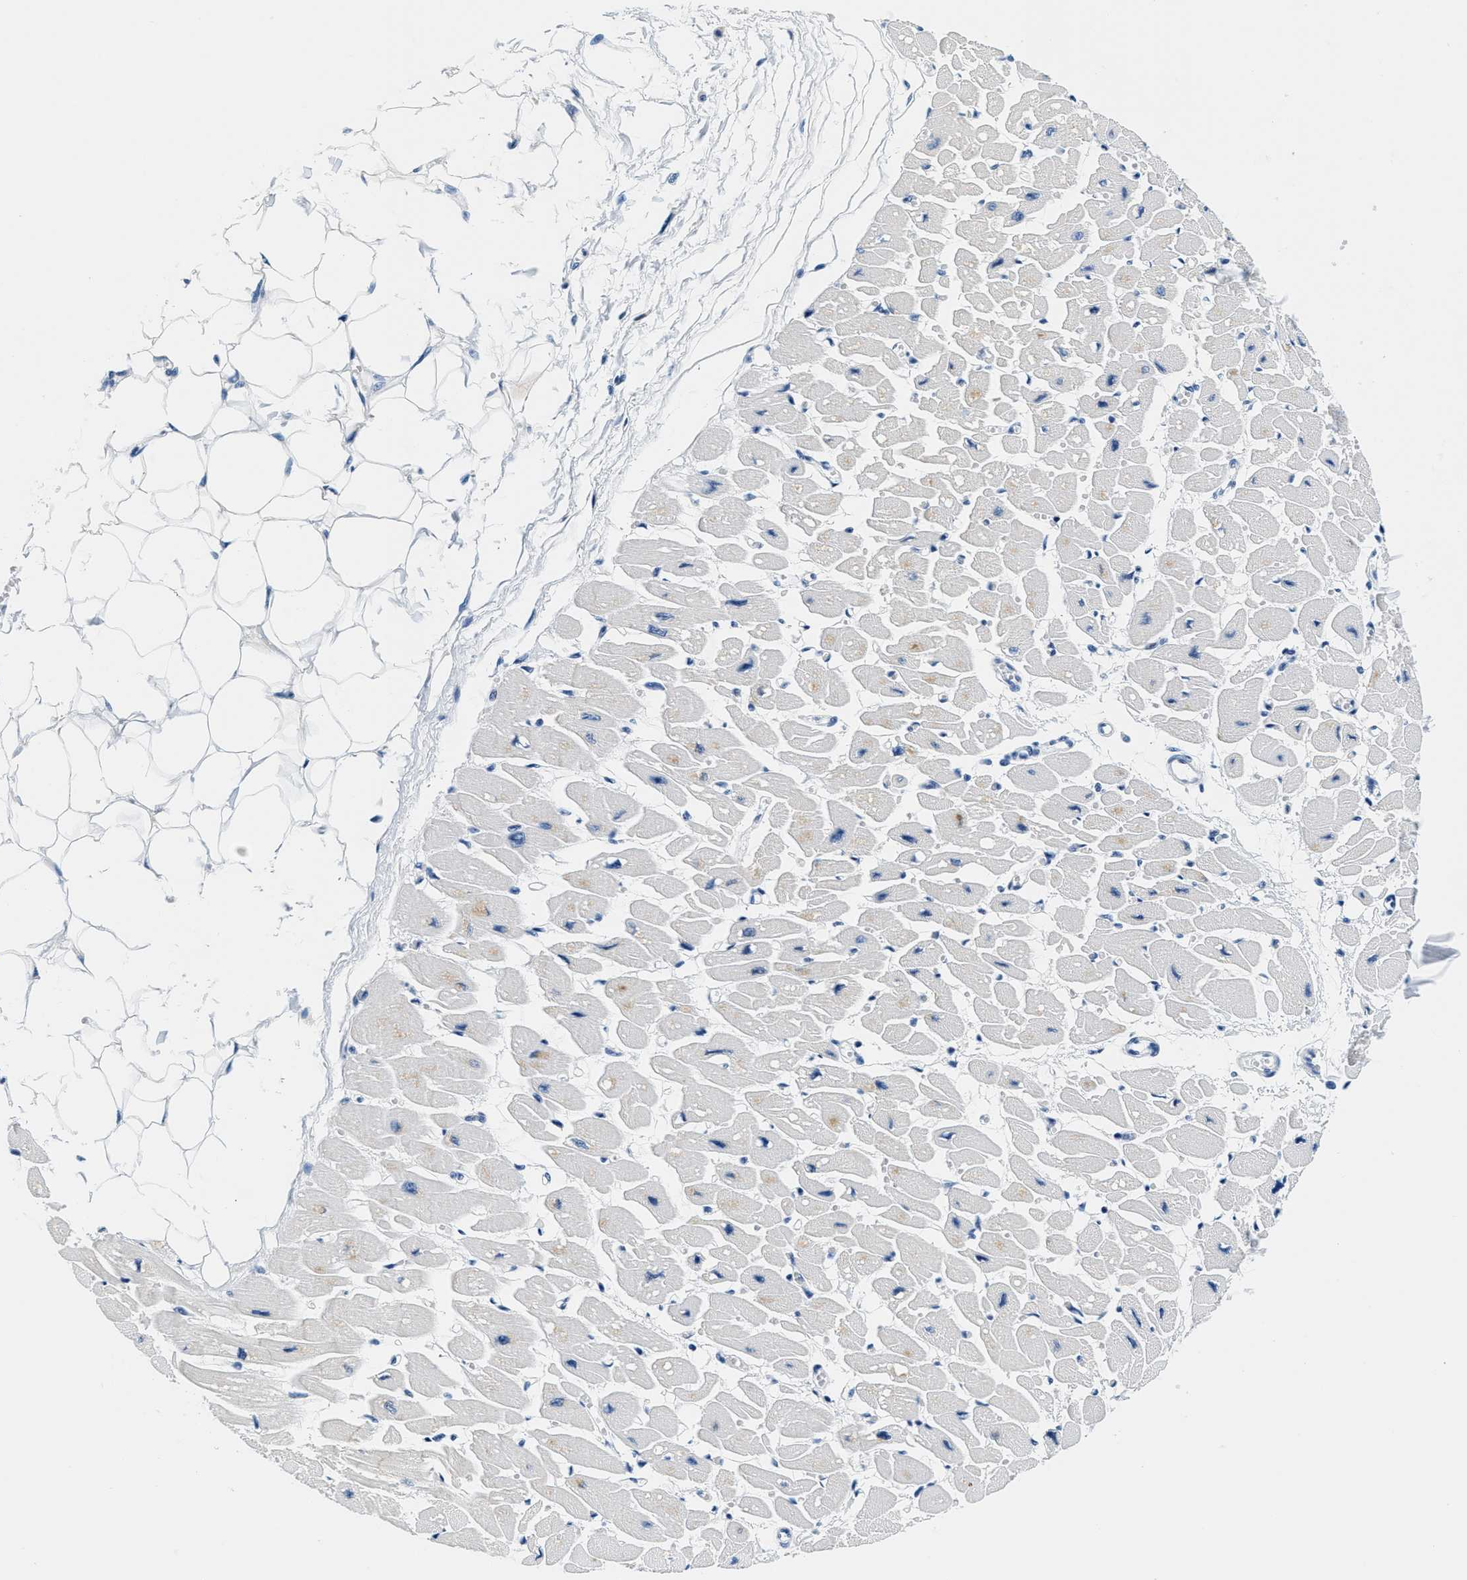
{"staining": {"intensity": "negative", "quantity": "none", "location": "none"}, "tissue": "heart muscle", "cell_type": "Cardiomyocytes", "image_type": "normal", "snomed": [{"axis": "morphology", "description": "Normal tissue, NOS"}, {"axis": "topography", "description": "Heart"}], "caption": "An immunohistochemistry (IHC) histopathology image of unremarkable heart muscle is shown. There is no staining in cardiomyocytes of heart muscle. (Brightfield microscopy of DAB IHC at high magnification).", "gene": "GSTM3", "patient": {"sex": "female", "age": 54}}